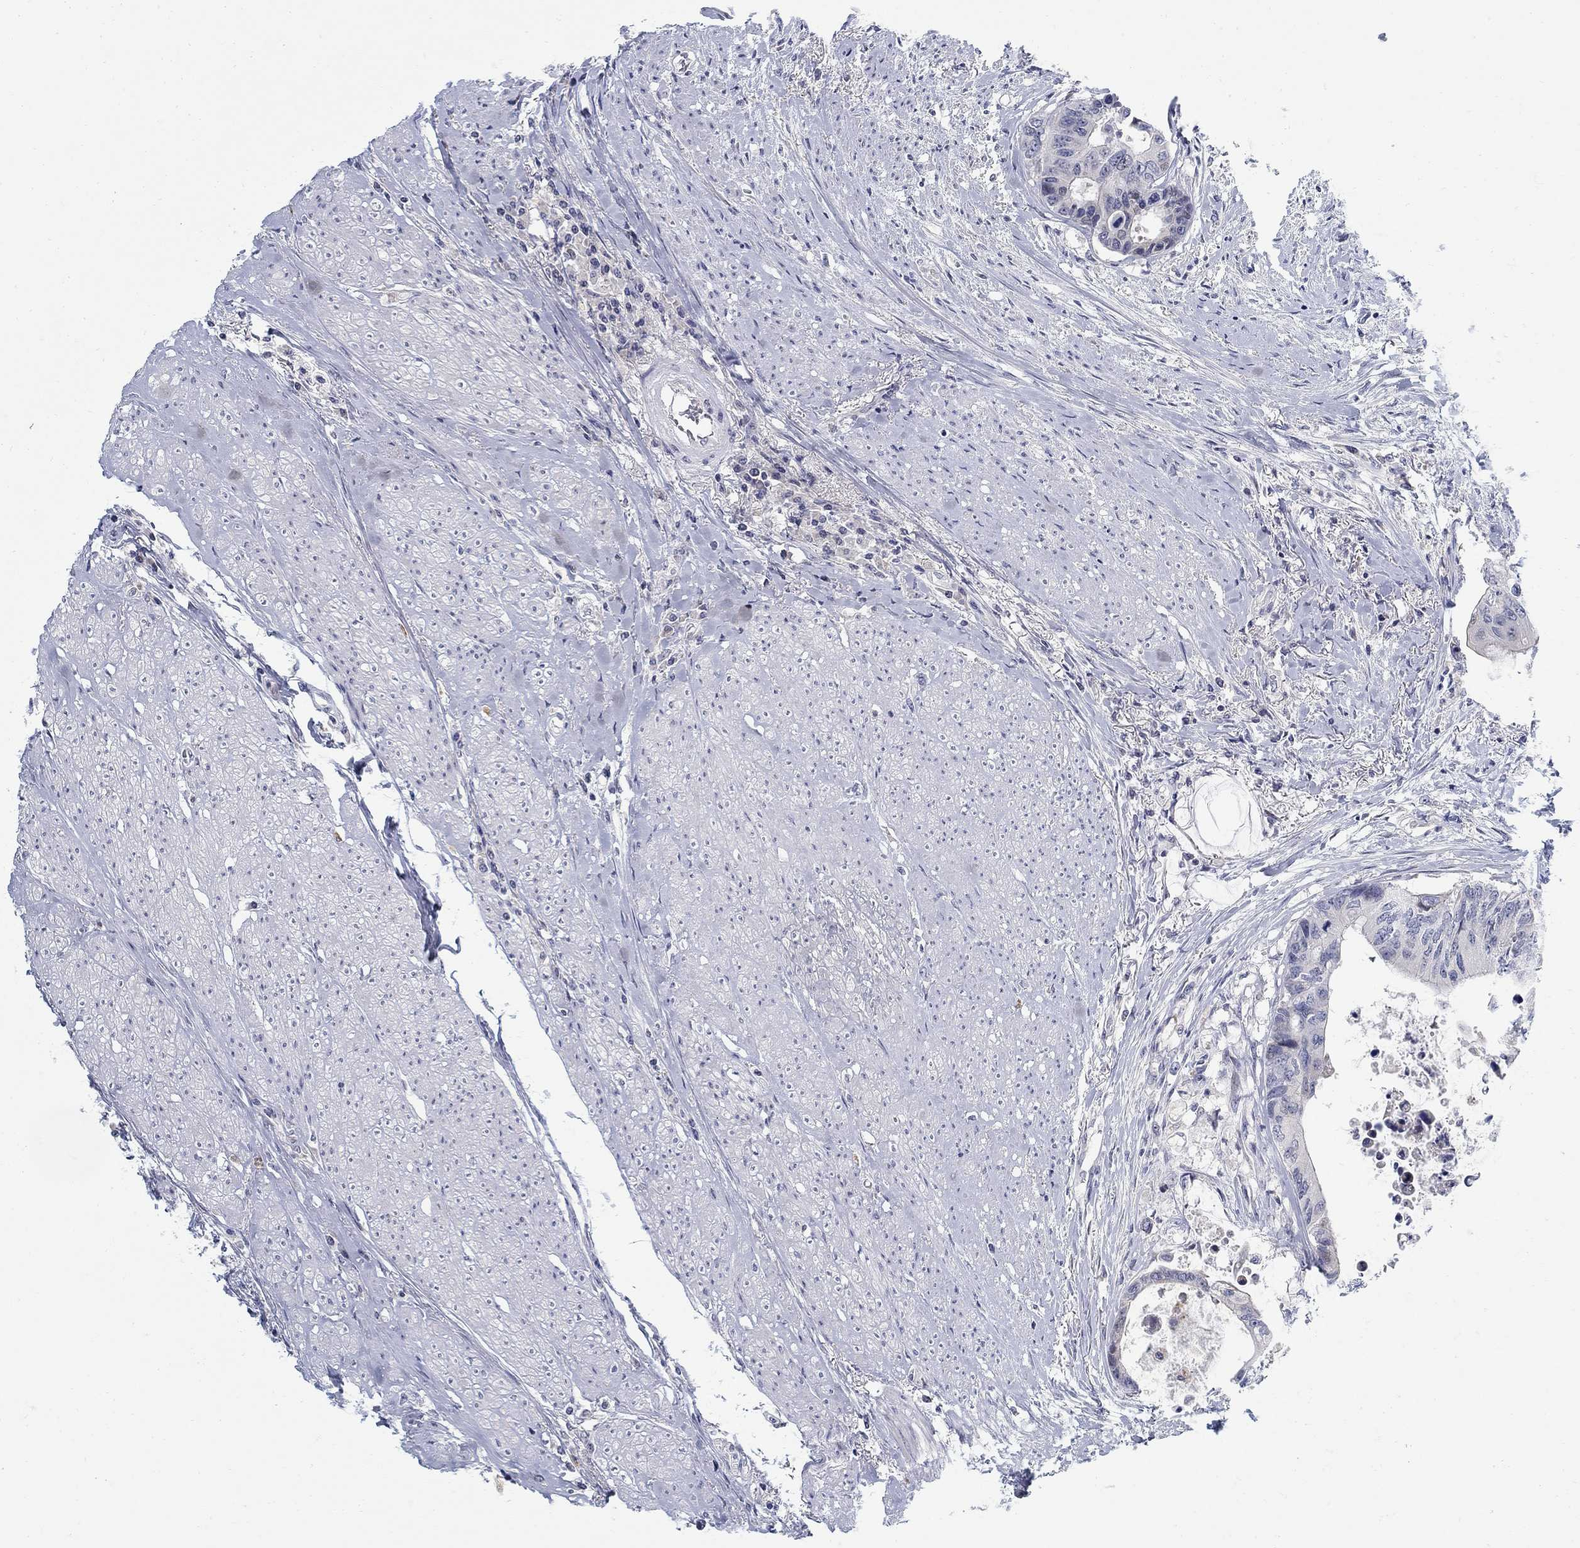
{"staining": {"intensity": "negative", "quantity": "none", "location": "none"}, "tissue": "colorectal cancer", "cell_type": "Tumor cells", "image_type": "cancer", "snomed": [{"axis": "morphology", "description": "Adenocarcinoma, NOS"}, {"axis": "topography", "description": "Rectum"}], "caption": "IHC of human colorectal cancer exhibits no positivity in tumor cells. (Stains: DAB (3,3'-diaminobenzidine) immunohistochemistry (IHC) with hematoxylin counter stain, Microscopy: brightfield microscopy at high magnification).", "gene": "ANO7", "patient": {"sex": "male", "age": 59}}